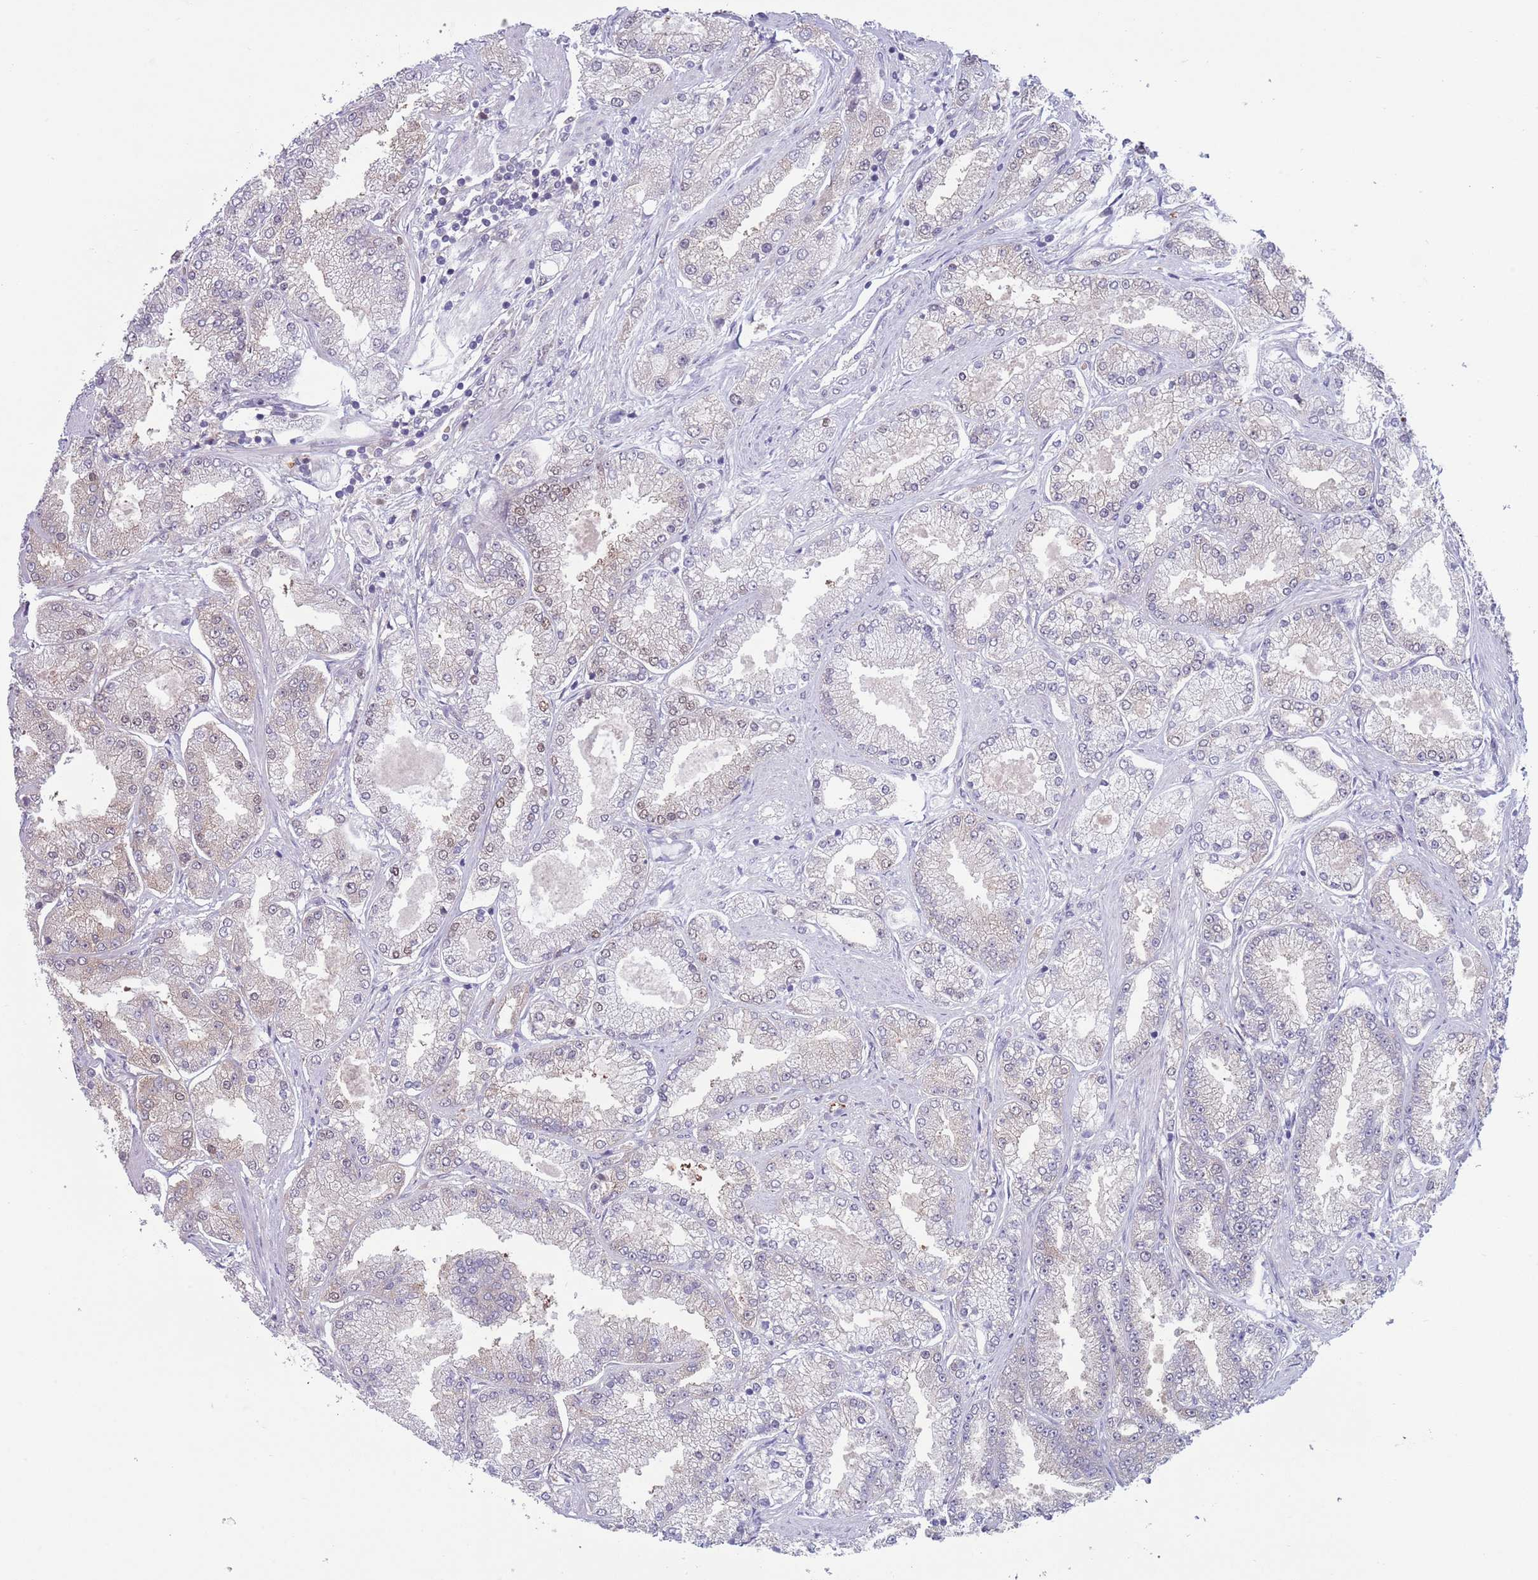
{"staining": {"intensity": "weak", "quantity": "<25%", "location": "nuclear"}, "tissue": "prostate cancer", "cell_type": "Tumor cells", "image_type": "cancer", "snomed": [{"axis": "morphology", "description": "Adenocarcinoma, High grade"}, {"axis": "topography", "description": "Prostate"}], "caption": "Immunohistochemical staining of prostate cancer (adenocarcinoma (high-grade)) reveals no significant staining in tumor cells. Brightfield microscopy of immunohistochemistry (IHC) stained with DAB (3,3'-diaminobenzidine) (brown) and hematoxylin (blue), captured at high magnification.", "gene": "CLNS1A", "patient": {"sex": "male", "age": 69}}